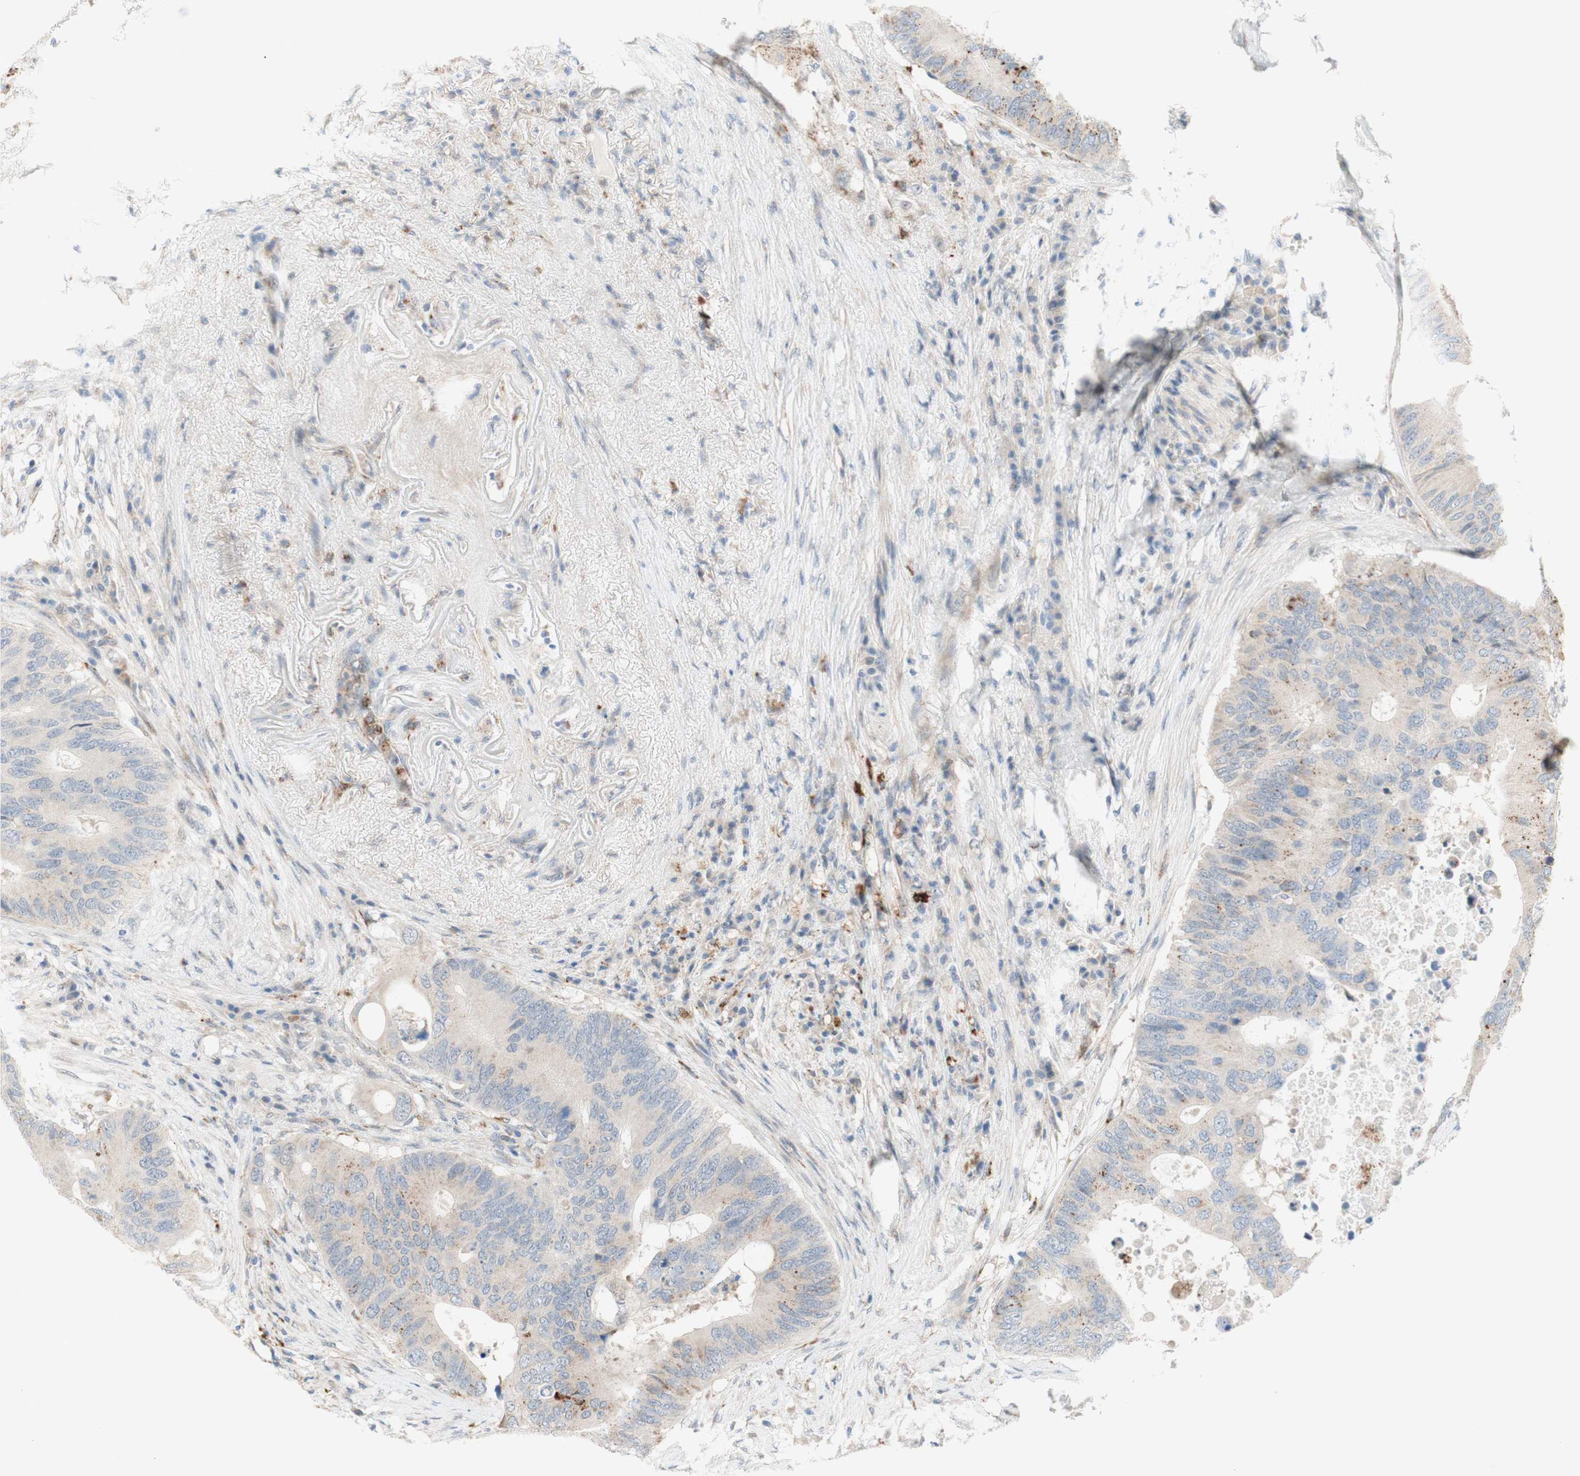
{"staining": {"intensity": "moderate", "quantity": "<25%", "location": "cytoplasmic/membranous"}, "tissue": "colorectal cancer", "cell_type": "Tumor cells", "image_type": "cancer", "snomed": [{"axis": "morphology", "description": "Adenocarcinoma, NOS"}, {"axis": "topography", "description": "Colon"}], "caption": "Immunohistochemical staining of colorectal cancer (adenocarcinoma) displays moderate cytoplasmic/membranous protein staining in approximately <25% of tumor cells.", "gene": "GAPT", "patient": {"sex": "male", "age": 71}}